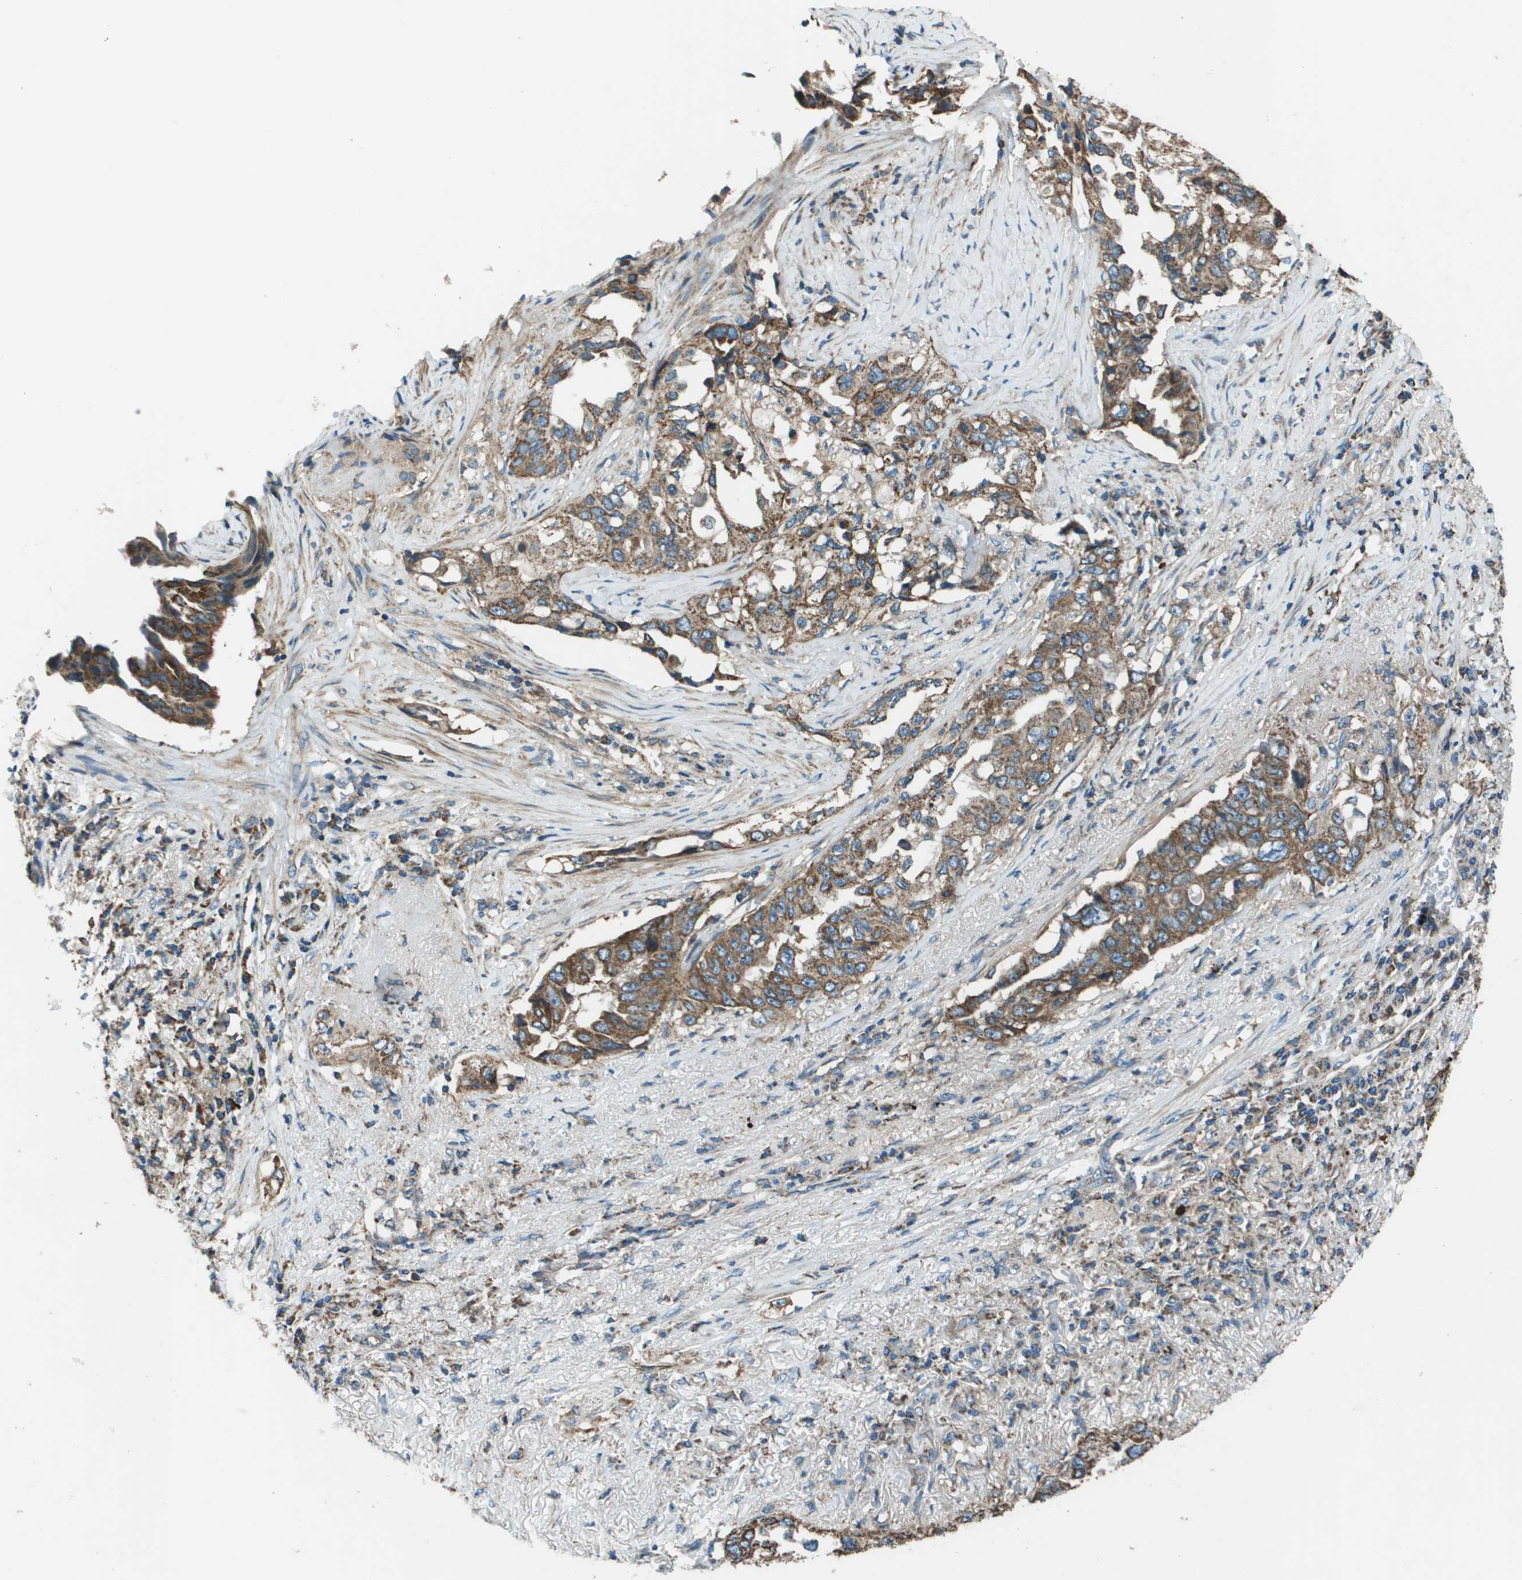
{"staining": {"intensity": "moderate", "quantity": ">75%", "location": "cytoplasmic/membranous"}, "tissue": "lung cancer", "cell_type": "Tumor cells", "image_type": "cancer", "snomed": [{"axis": "morphology", "description": "Adenocarcinoma, NOS"}, {"axis": "topography", "description": "Lung"}], "caption": "The photomicrograph exhibits immunohistochemical staining of adenocarcinoma (lung). There is moderate cytoplasmic/membranous expression is identified in about >75% of tumor cells.", "gene": "TMEM51", "patient": {"sex": "female", "age": 51}}